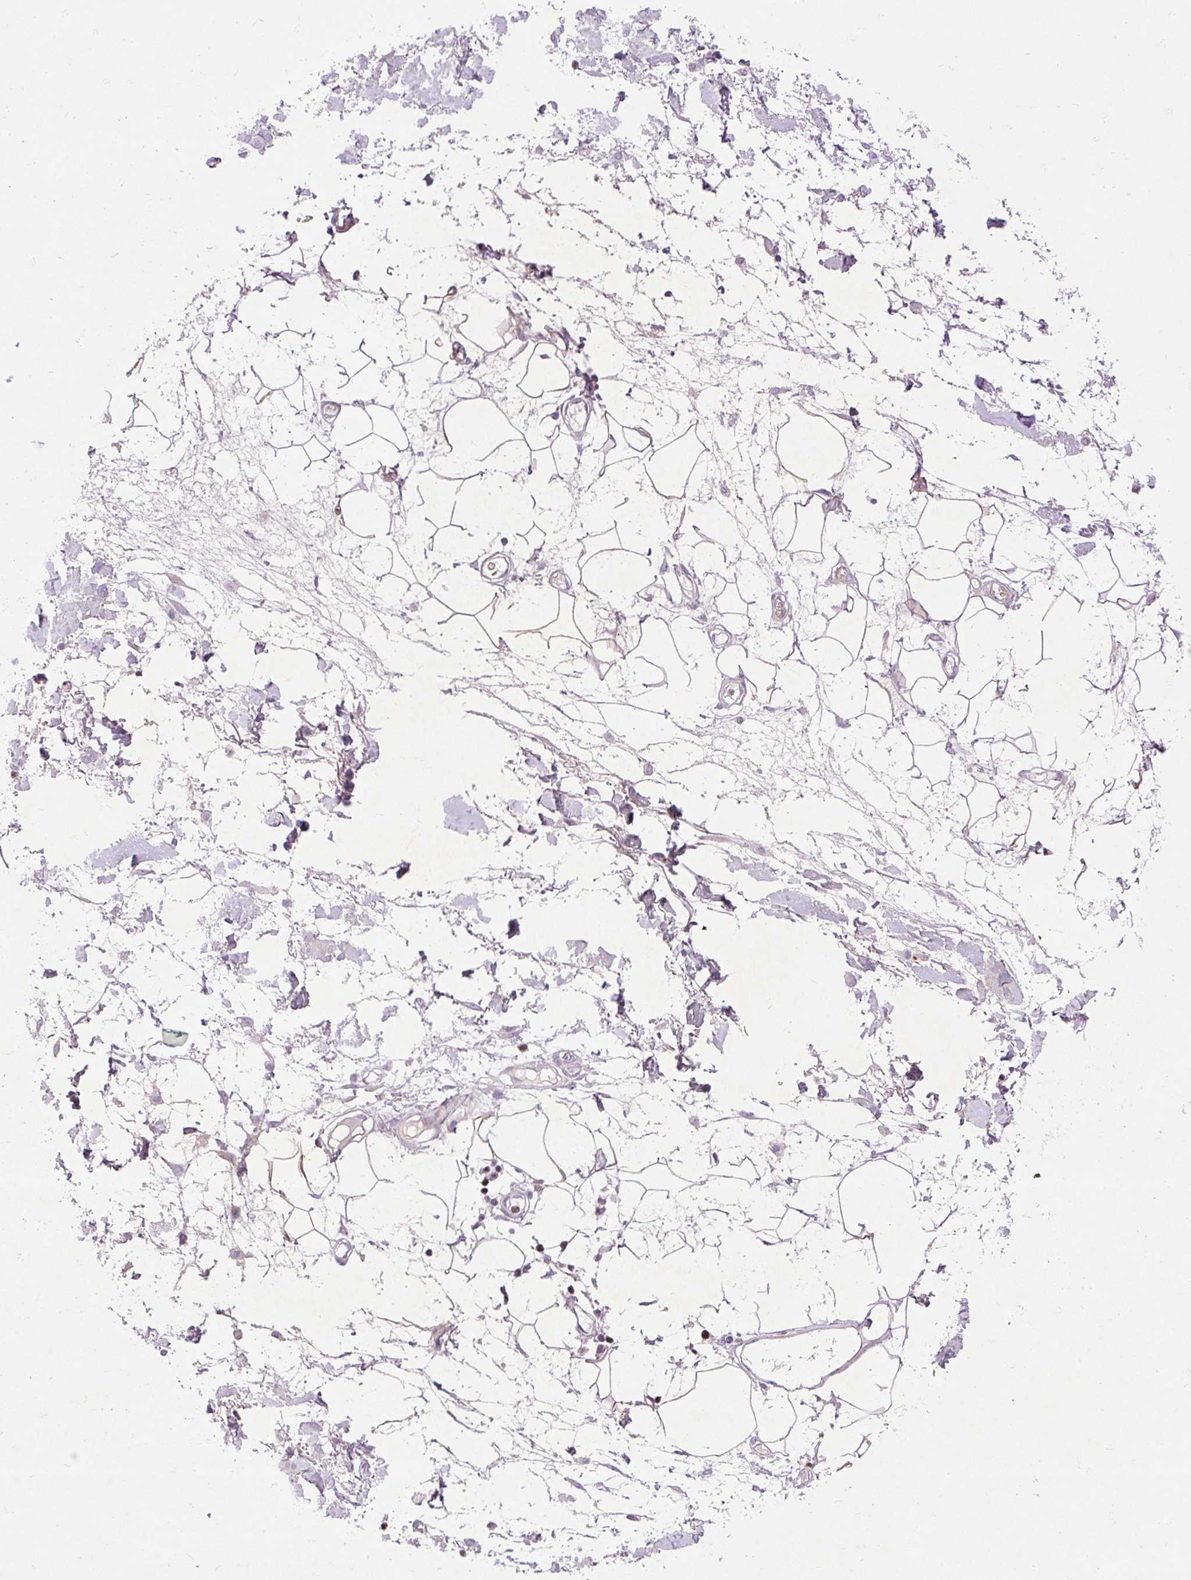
{"staining": {"intensity": "negative", "quantity": "none", "location": "none"}, "tissue": "adipose tissue", "cell_type": "Adipocytes", "image_type": "normal", "snomed": [{"axis": "morphology", "description": "Normal tissue, NOS"}, {"axis": "topography", "description": "Vulva"}, {"axis": "topography", "description": "Peripheral nerve tissue"}], "caption": "Photomicrograph shows no protein expression in adipocytes of unremarkable adipose tissue.", "gene": "SPC24", "patient": {"sex": "female", "age": 68}}